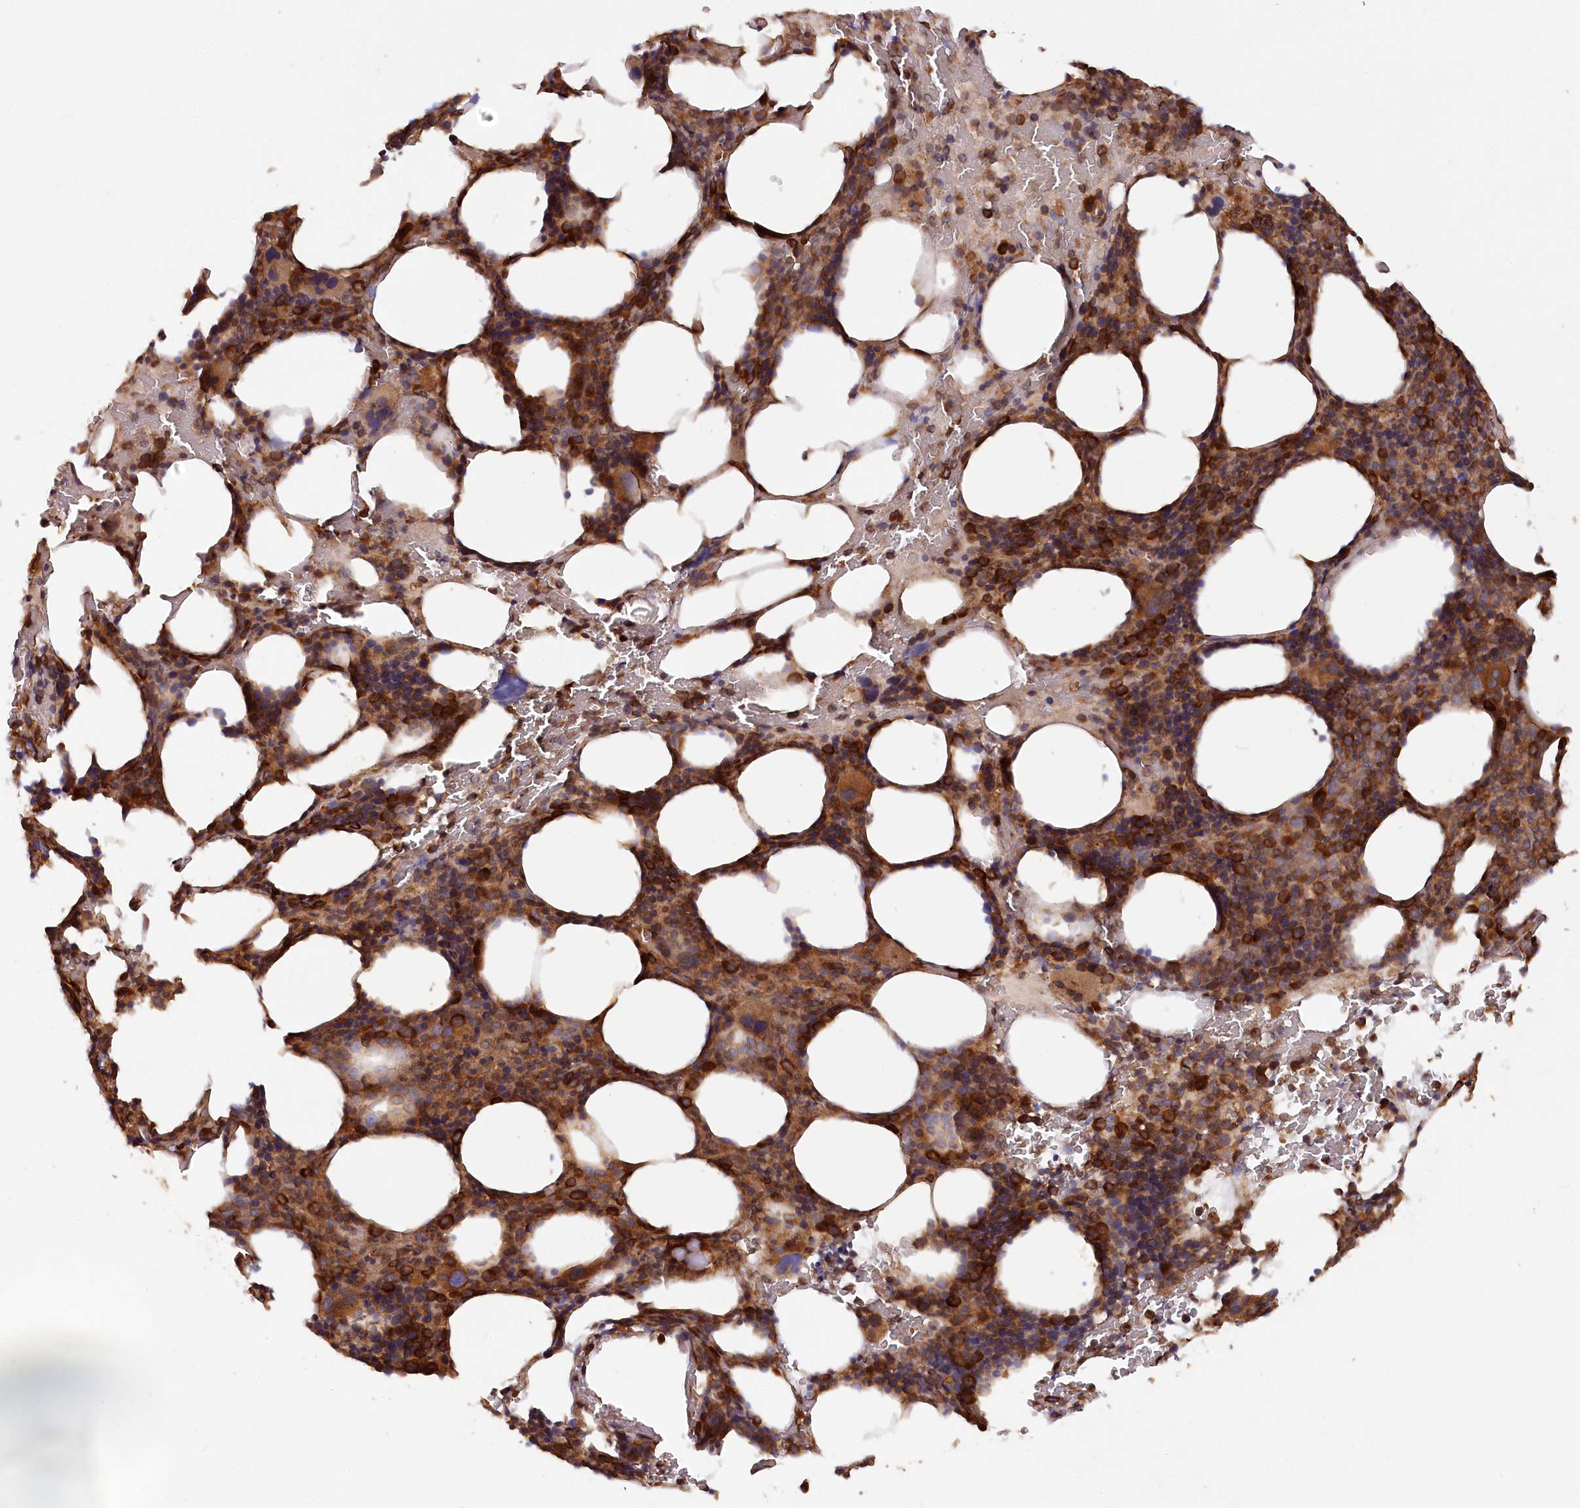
{"staining": {"intensity": "strong", "quantity": ">75%", "location": "cytoplasmic/membranous"}, "tissue": "bone marrow", "cell_type": "Hematopoietic cells", "image_type": "normal", "snomed": [{"axis": "morphology", "description": "Normal tissue, NOS"}, {"axis": "topography", "description": "Bone marrow"}], "caption": "This histopathology image demonstrates unremarkable bone marrow stained with IHC to label a protein in brown. The cytoplasmic/membranous of hematopoietic cells show strong positivity for the protein. Nuclei are counter-stained blue.", "gene": "PAIP2", "patient": {"sex": "male", "age": 62}}